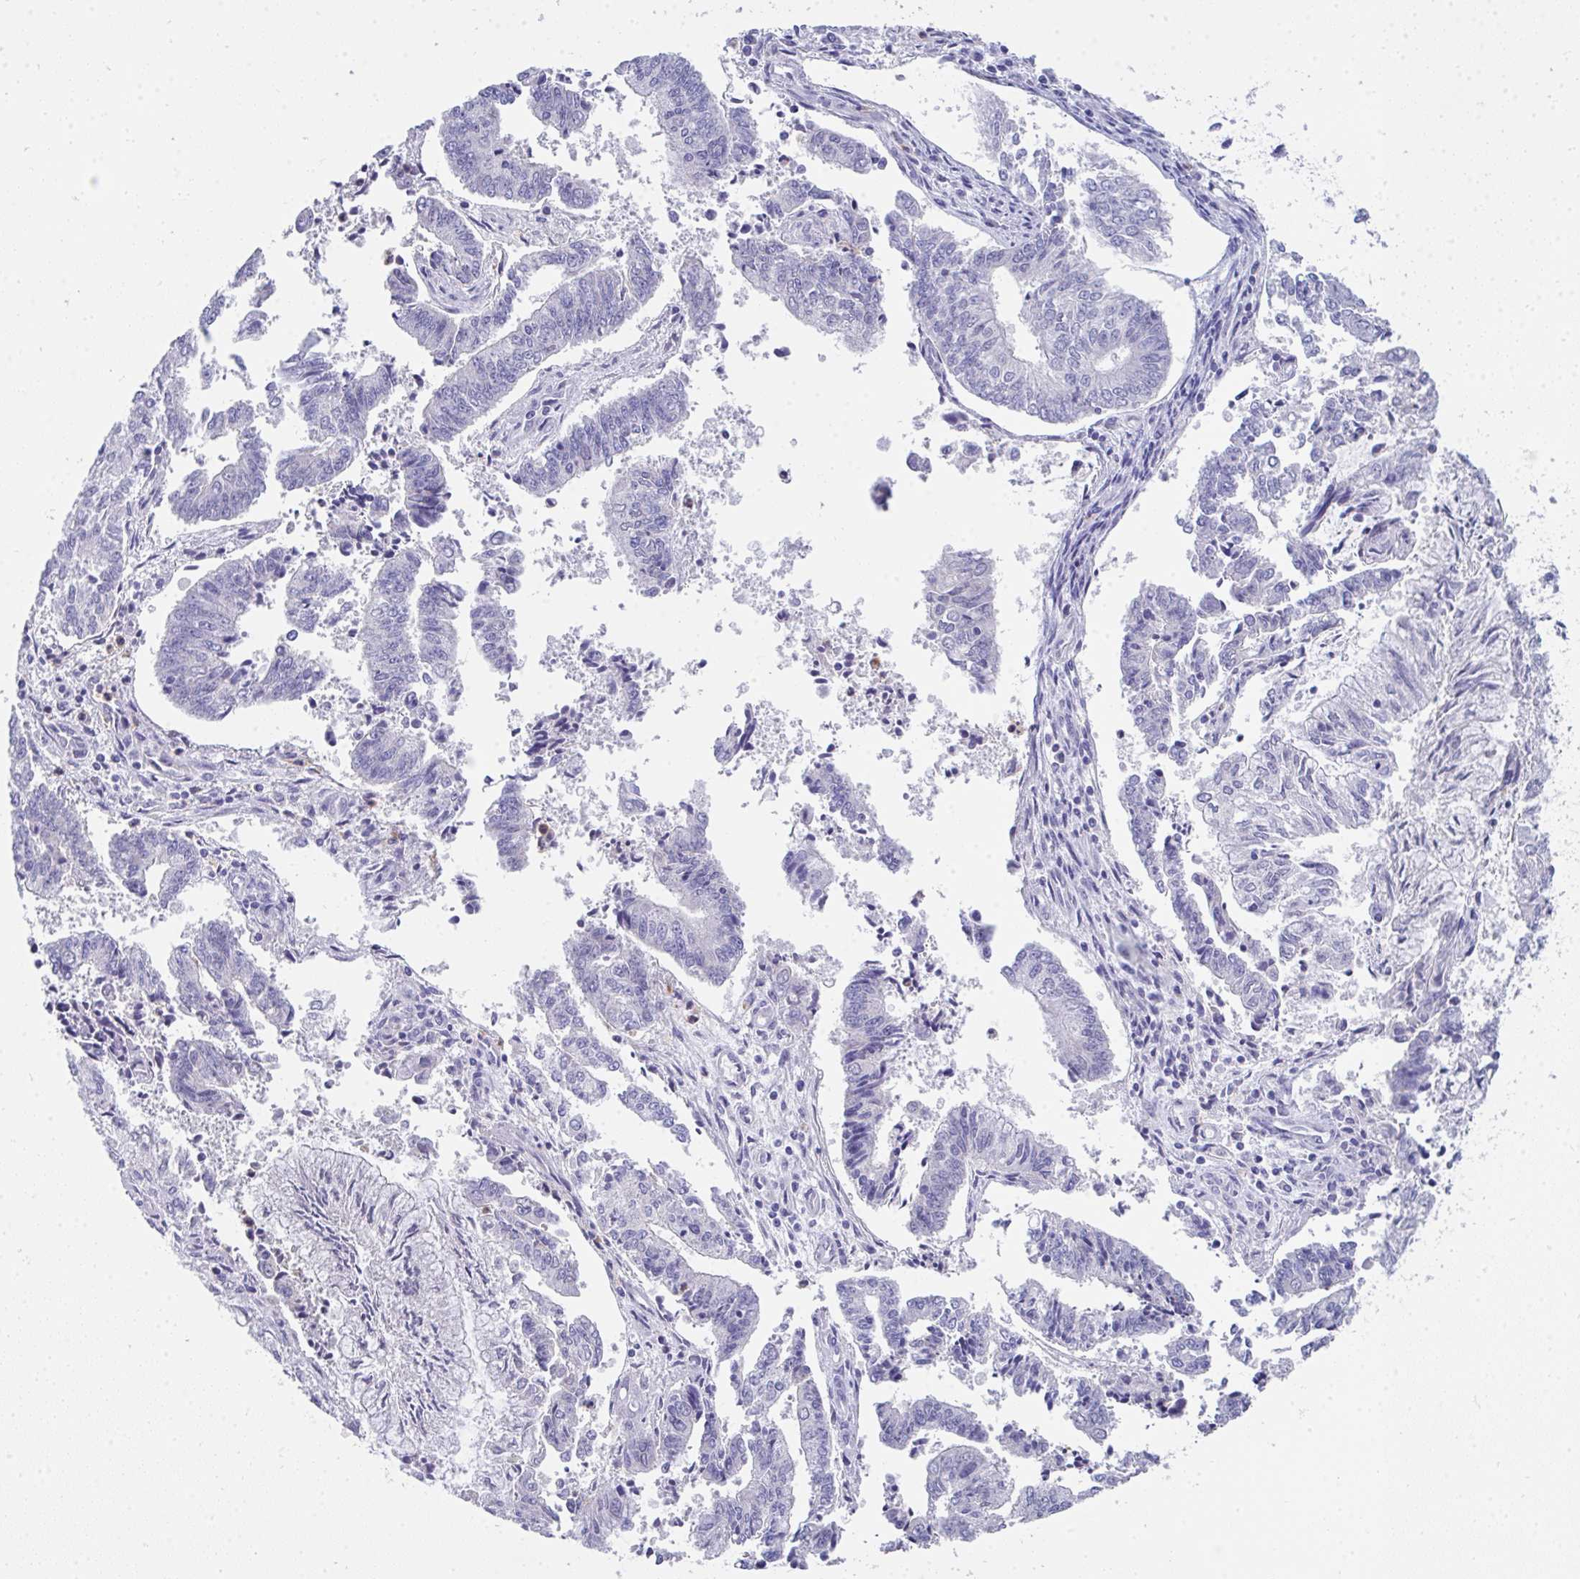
{"staining": {"intensity": "negative", "quantity": "none", "location": "none"}, "tissue": "endometrial cancer", "cell_type": "Tumor cells", "image_type": "cancer", "snomed": [{"axis": "morphology", "description": "Adenocarcinoma, NOS"}, {"axis": "topography", "description": "Endometrium"}], "caption": "Immunohistochemistry of human endometrial cancer demonstrates no positivity in tumor cells. Nuclei are stained in blue.", "gene": "COA5", "patient": {"sex": "female", "age": 61}}